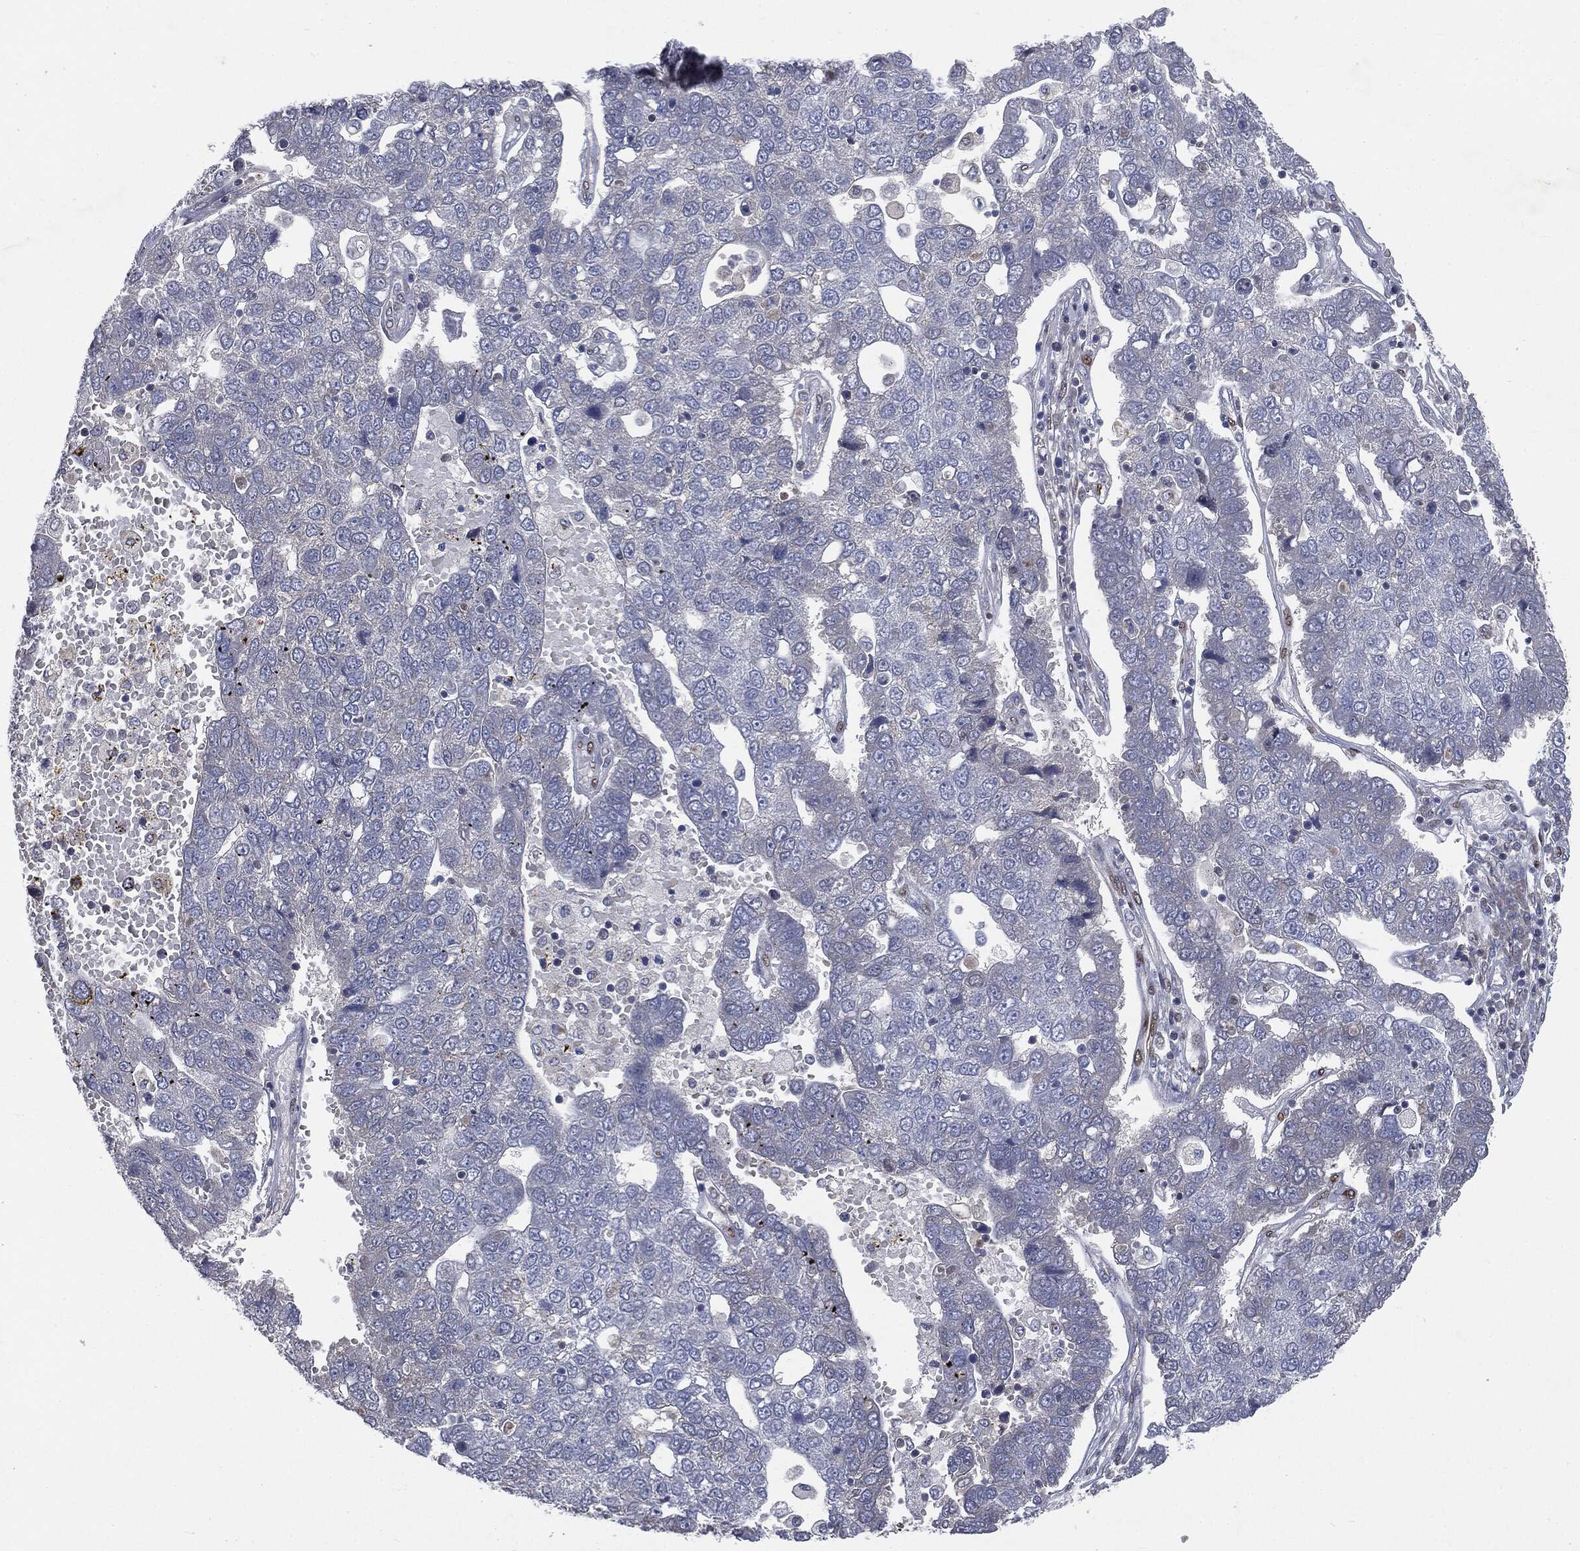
{"staining": {"intensity": "negative", "quantity": "none", "location": "none"}, "tissue": "pancreatic cancer", "cell_type": "Tumor cells", "image_type": "cancer", "snomed": [{"axis": "morphology", "description": "Adenocarcinoma, NOS"}, {"axis": "topography", "description": "Pancreas"}], "caption": "High power microscopy photomicrograph of an IHC image of adenocarcinoma (pancreatic), revealing no significant positivity in tumor cells.", "gene": "CASD1", "patient": {"sex": "female", "age": 61}}